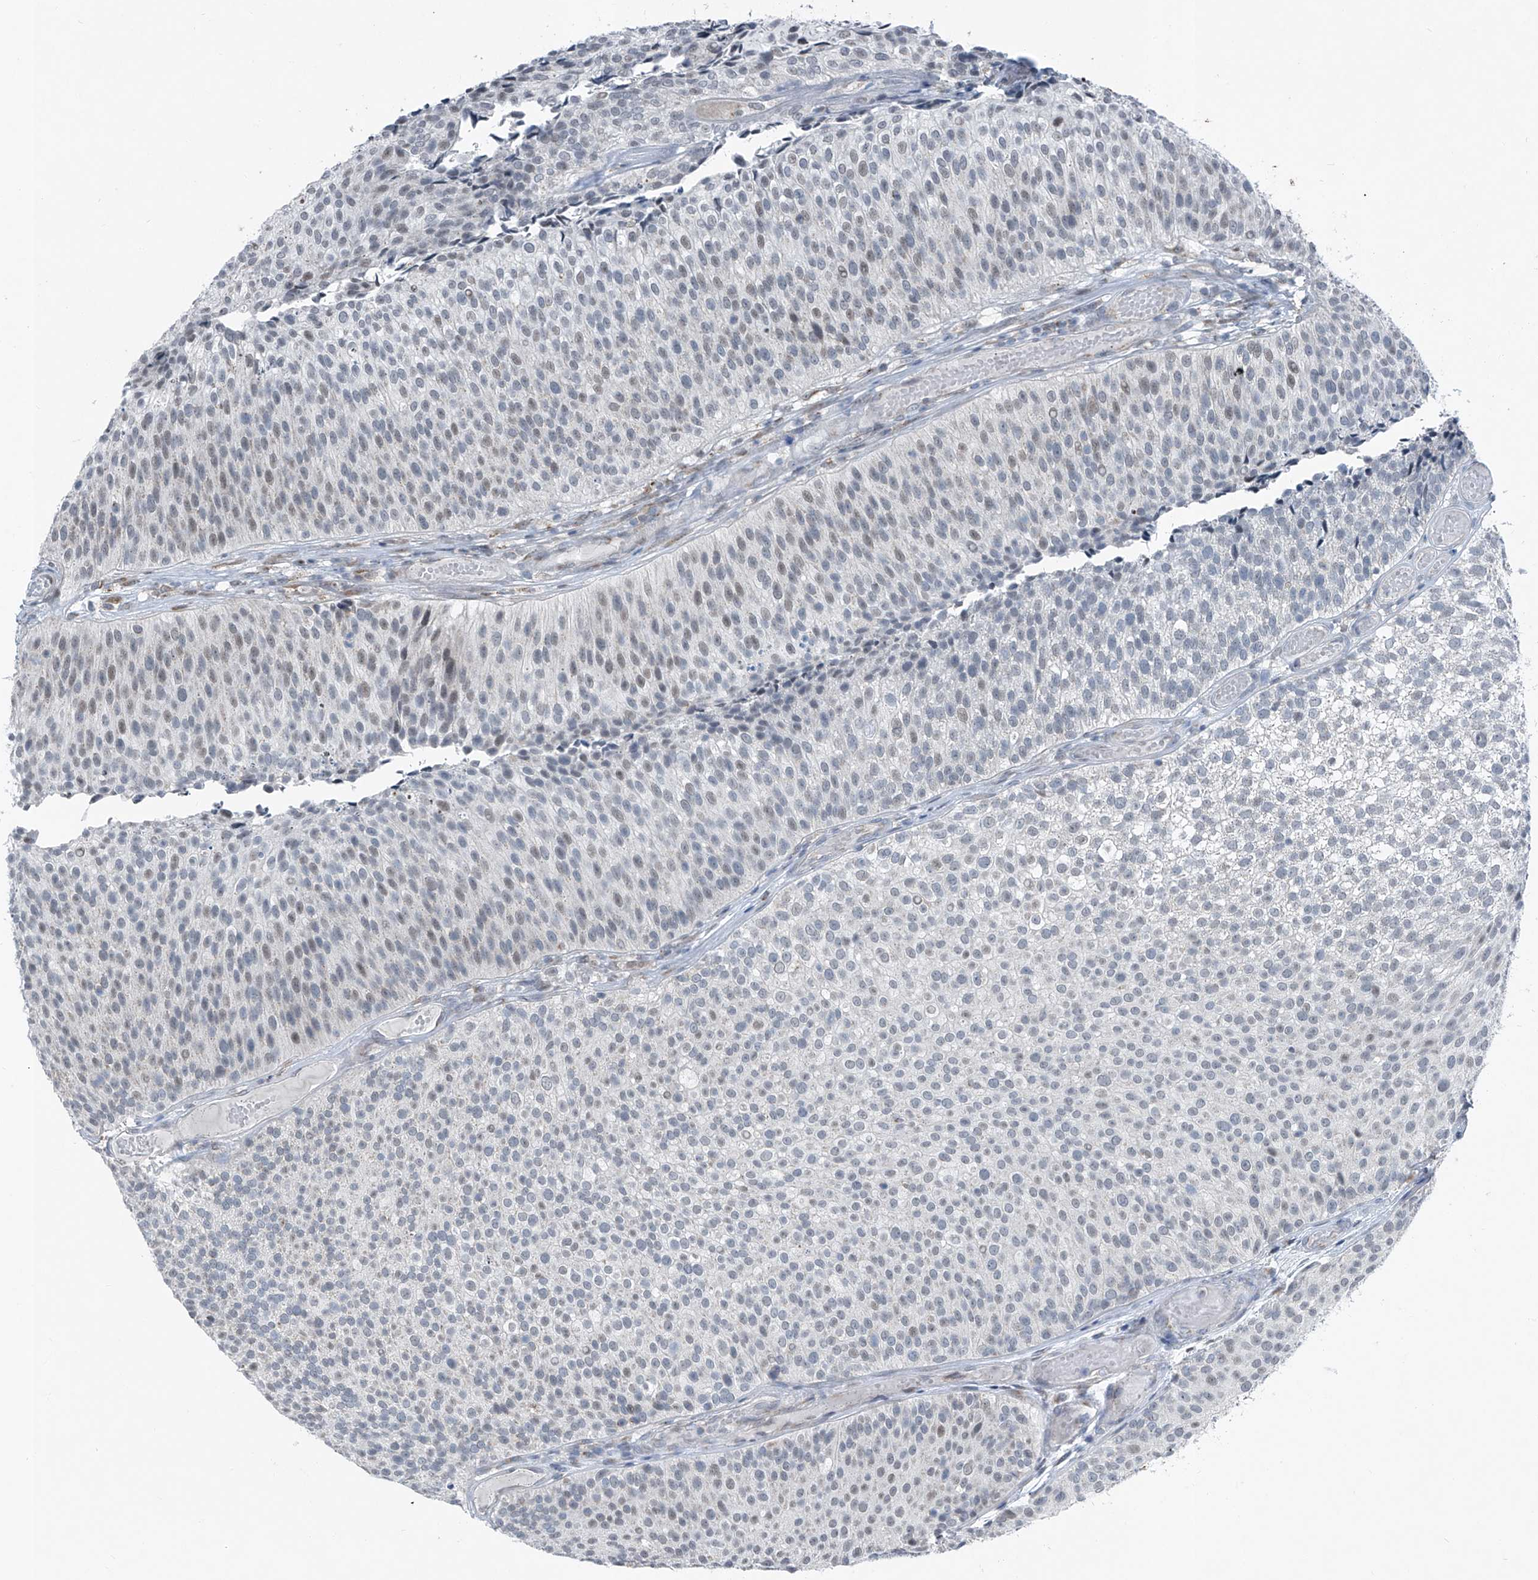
{"staining": {"intensity": "weak", "quantity": "<25%", "location": "nuclear"}, "tissue": "urothelial cancer", "cell_type": "Tumor cells", "image_type": "cancer", "snomed": [{"axis": "morphology", "description": "Urothelial carcinoma, Low grade"}, {"axis": "topography", "description": "Urinary bladder"}], "caption": "Immunohistochemistry of urothelial cancer exhibits no positivity in tumor cells.", "gene": "DYRK1B", "patient": {"sex": "male", "age": 86}}